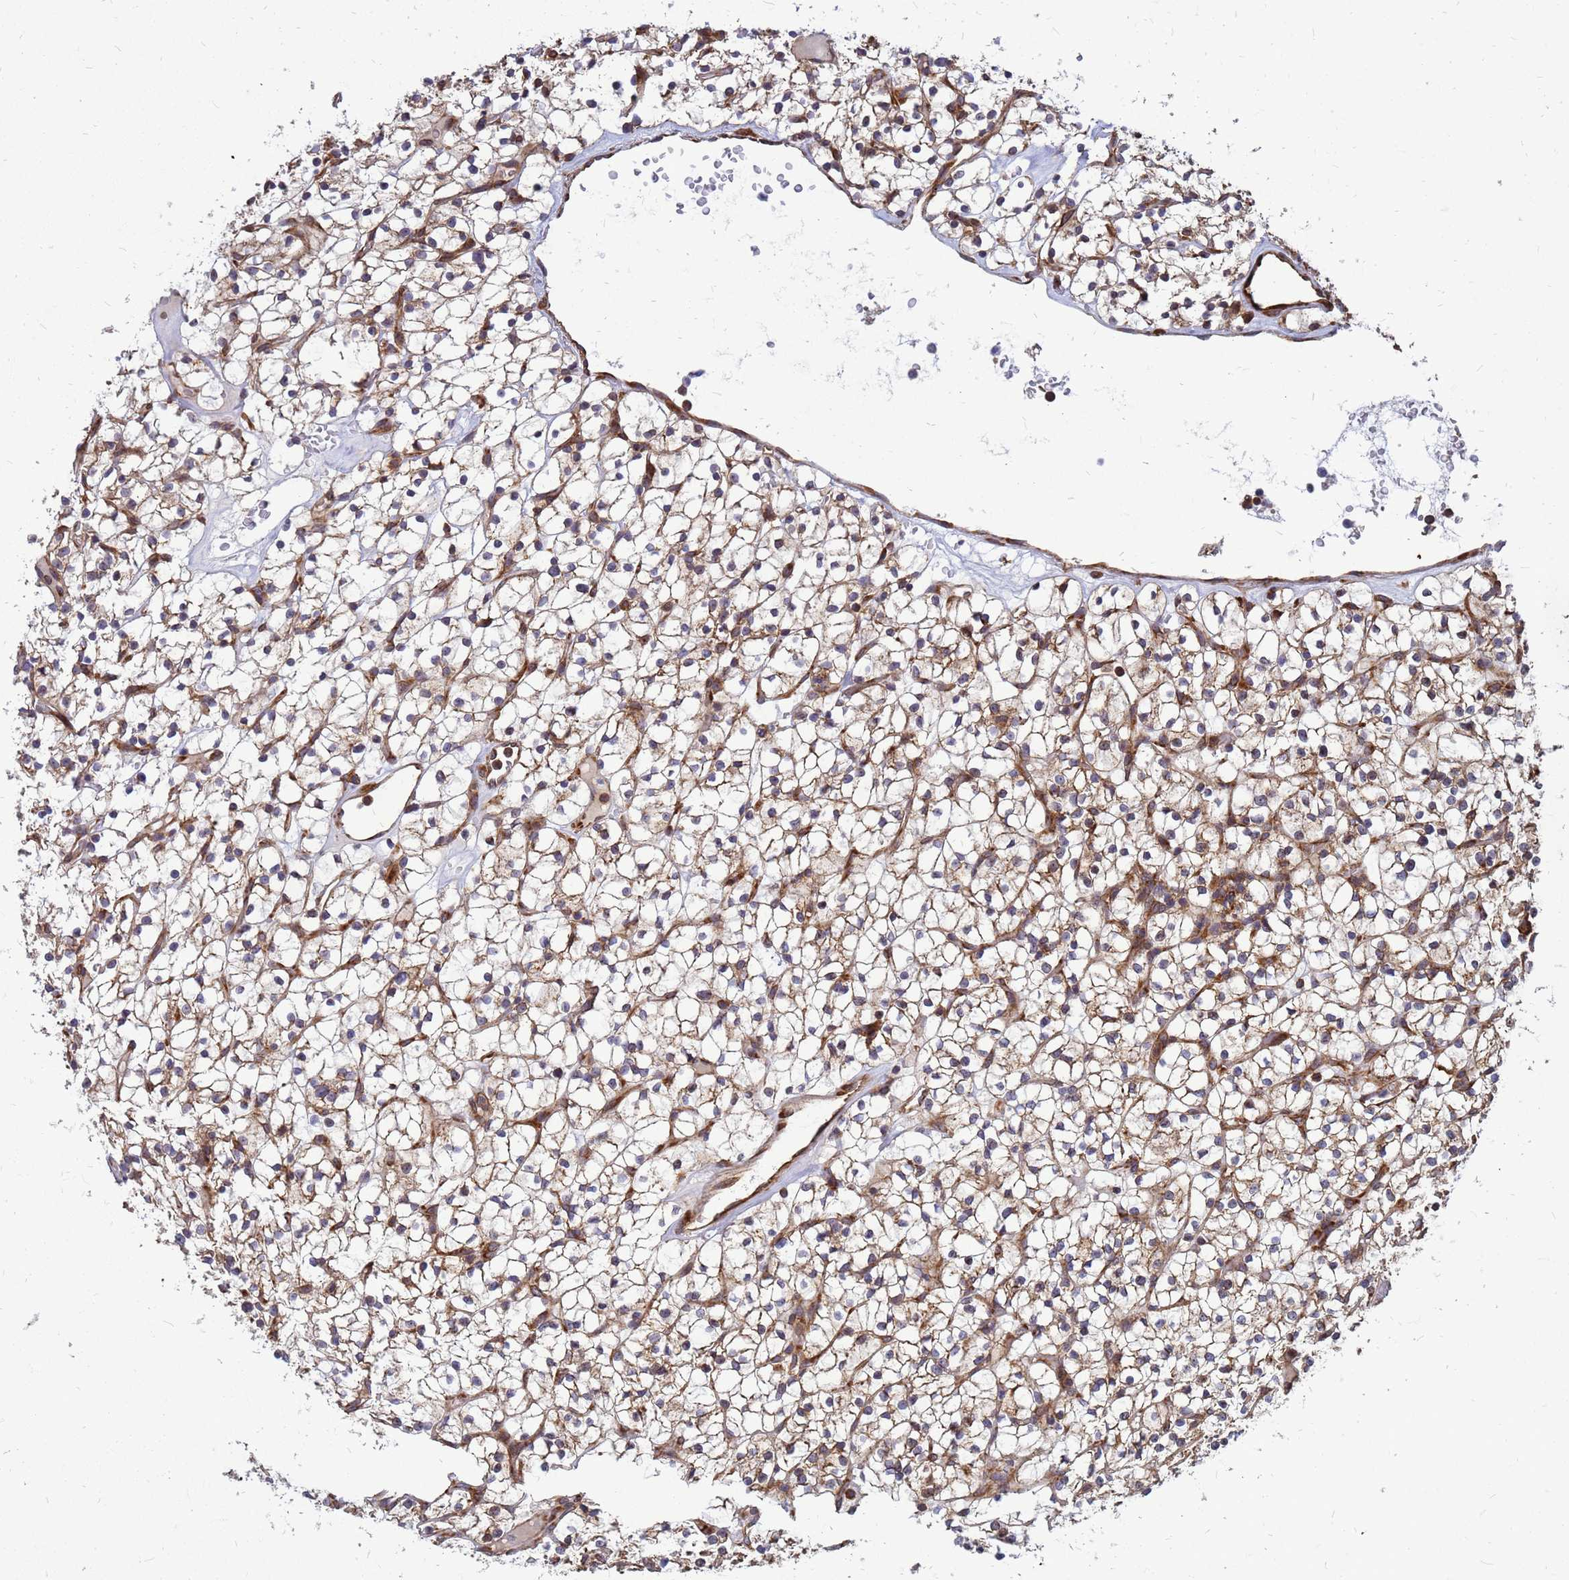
{"staining": {"intensity": "moderate", "quantity": ">75%", "location": "cytoplasmic/membranous"}, "tissue": "renal cancer", "cell_type": "Tumor cells", "image_type": "cancer", "snomed": [{"axis": "morphology", "description": "Adenocarcinoma, NOS"}, {"axis": "topography", "description": "Kidney"}], "caption": "Protein analysis of renal adenocarcinoma tissue demonstrates moderate cytoplasmic/membranous expression in about >75% of tumor cells.", "gene": "RPL8", "patient": {"sex": "female", "age": 64}}